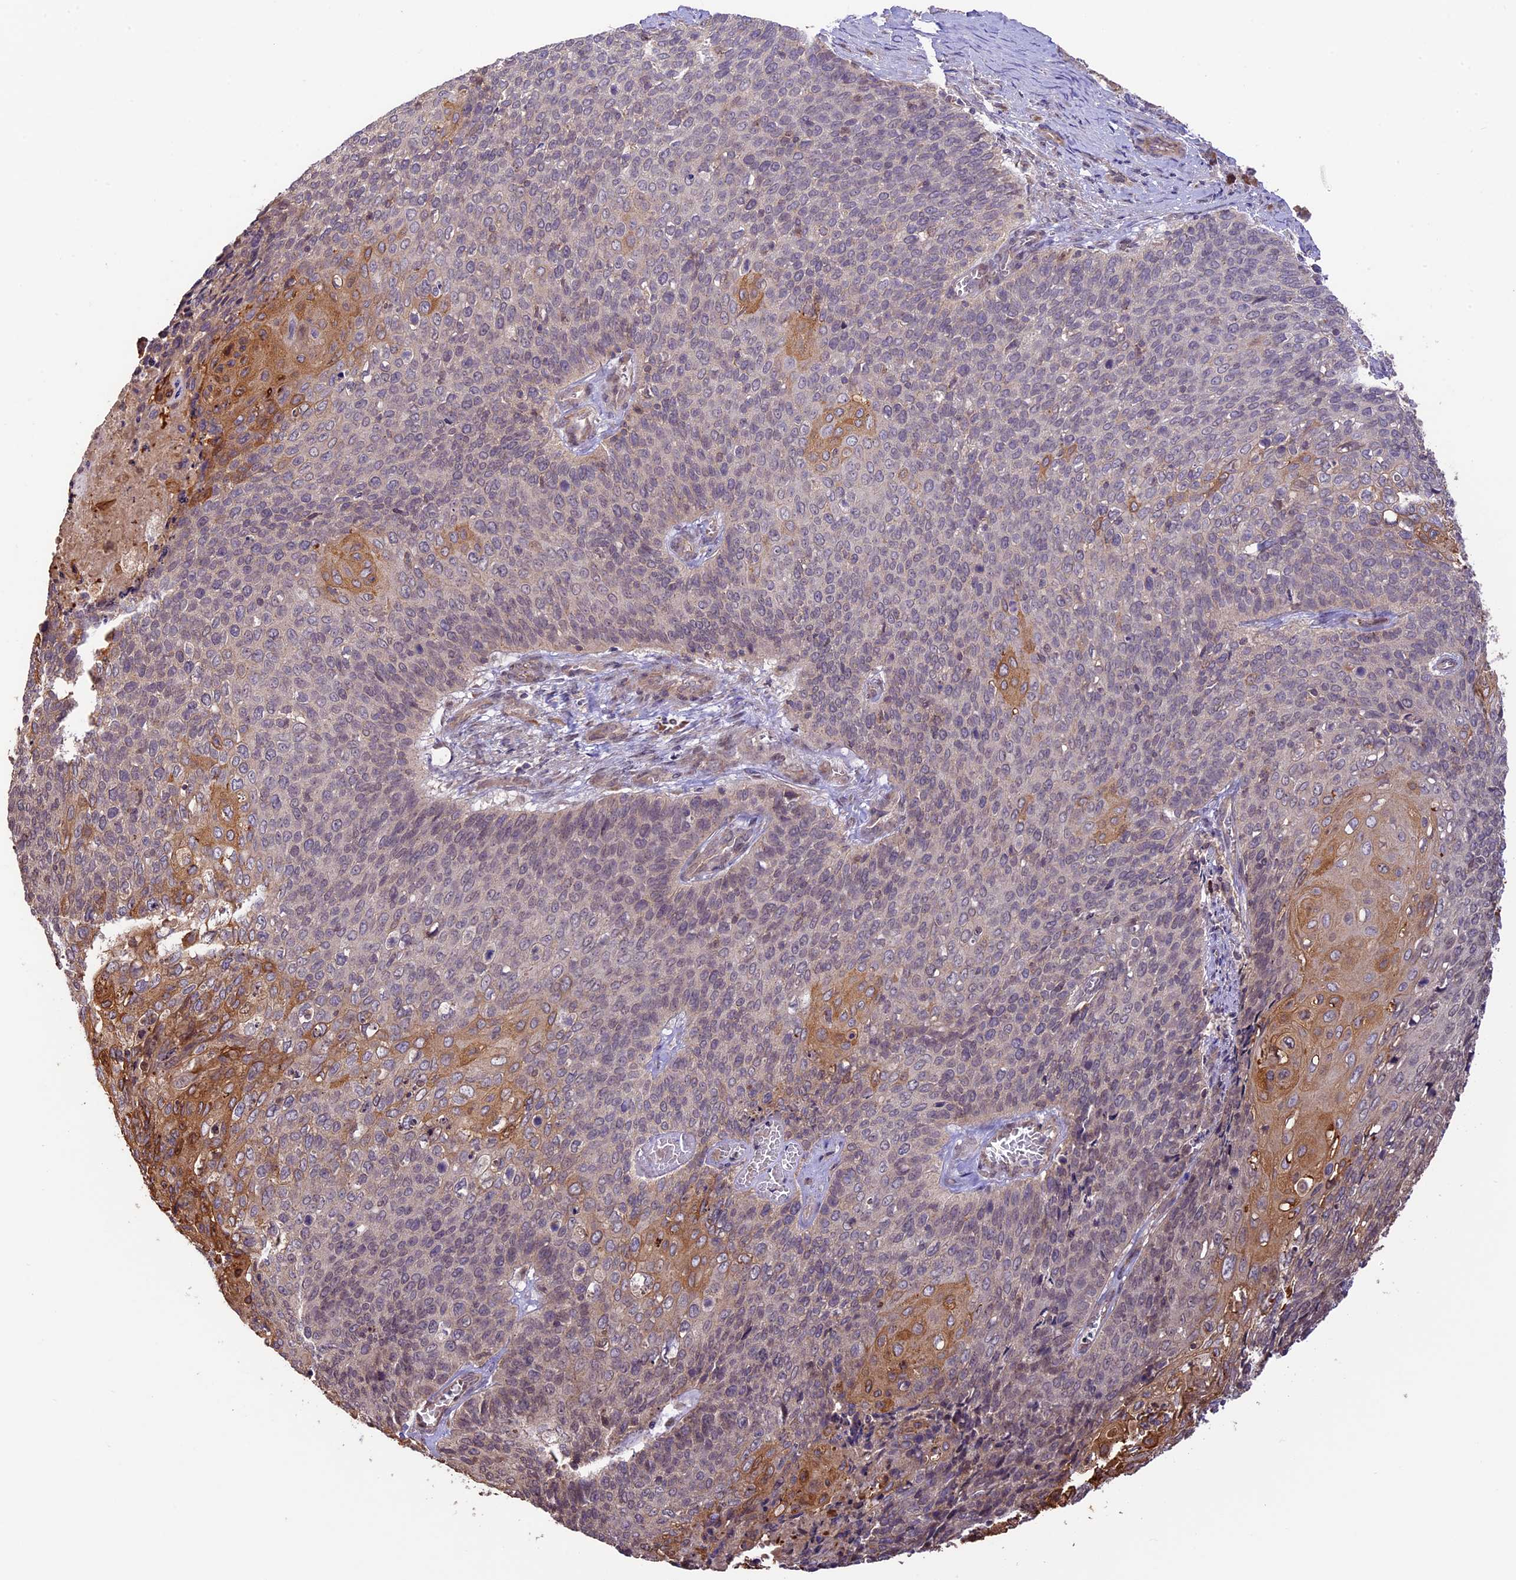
{"staining": {"intensity": "moderate", "quantity": "<25%", "location": "cytoplasmic/membranous"}, "tissue": "cervical cancer", "cell_type": "Tumor cells", "image_type": "cancer", "snomed": [{"axis": "morphology", "description": "Squamous cell carcinoma, NOS"}, {"axis": "topography", "description": "Cervix"}], "caption": "An immunohistochemistry (IHC) photomicrograph of tumor tissue is shown. Protein staining in brown labels moderate cytoplasmic/membranous positivity in squamous cell carcinoma (cervical) within tumor cells. The protein is shown in brown color, while the nuclei are stained blue.", "gene": "BCAS4", "patient": {"sex": "female", "age": 39}}